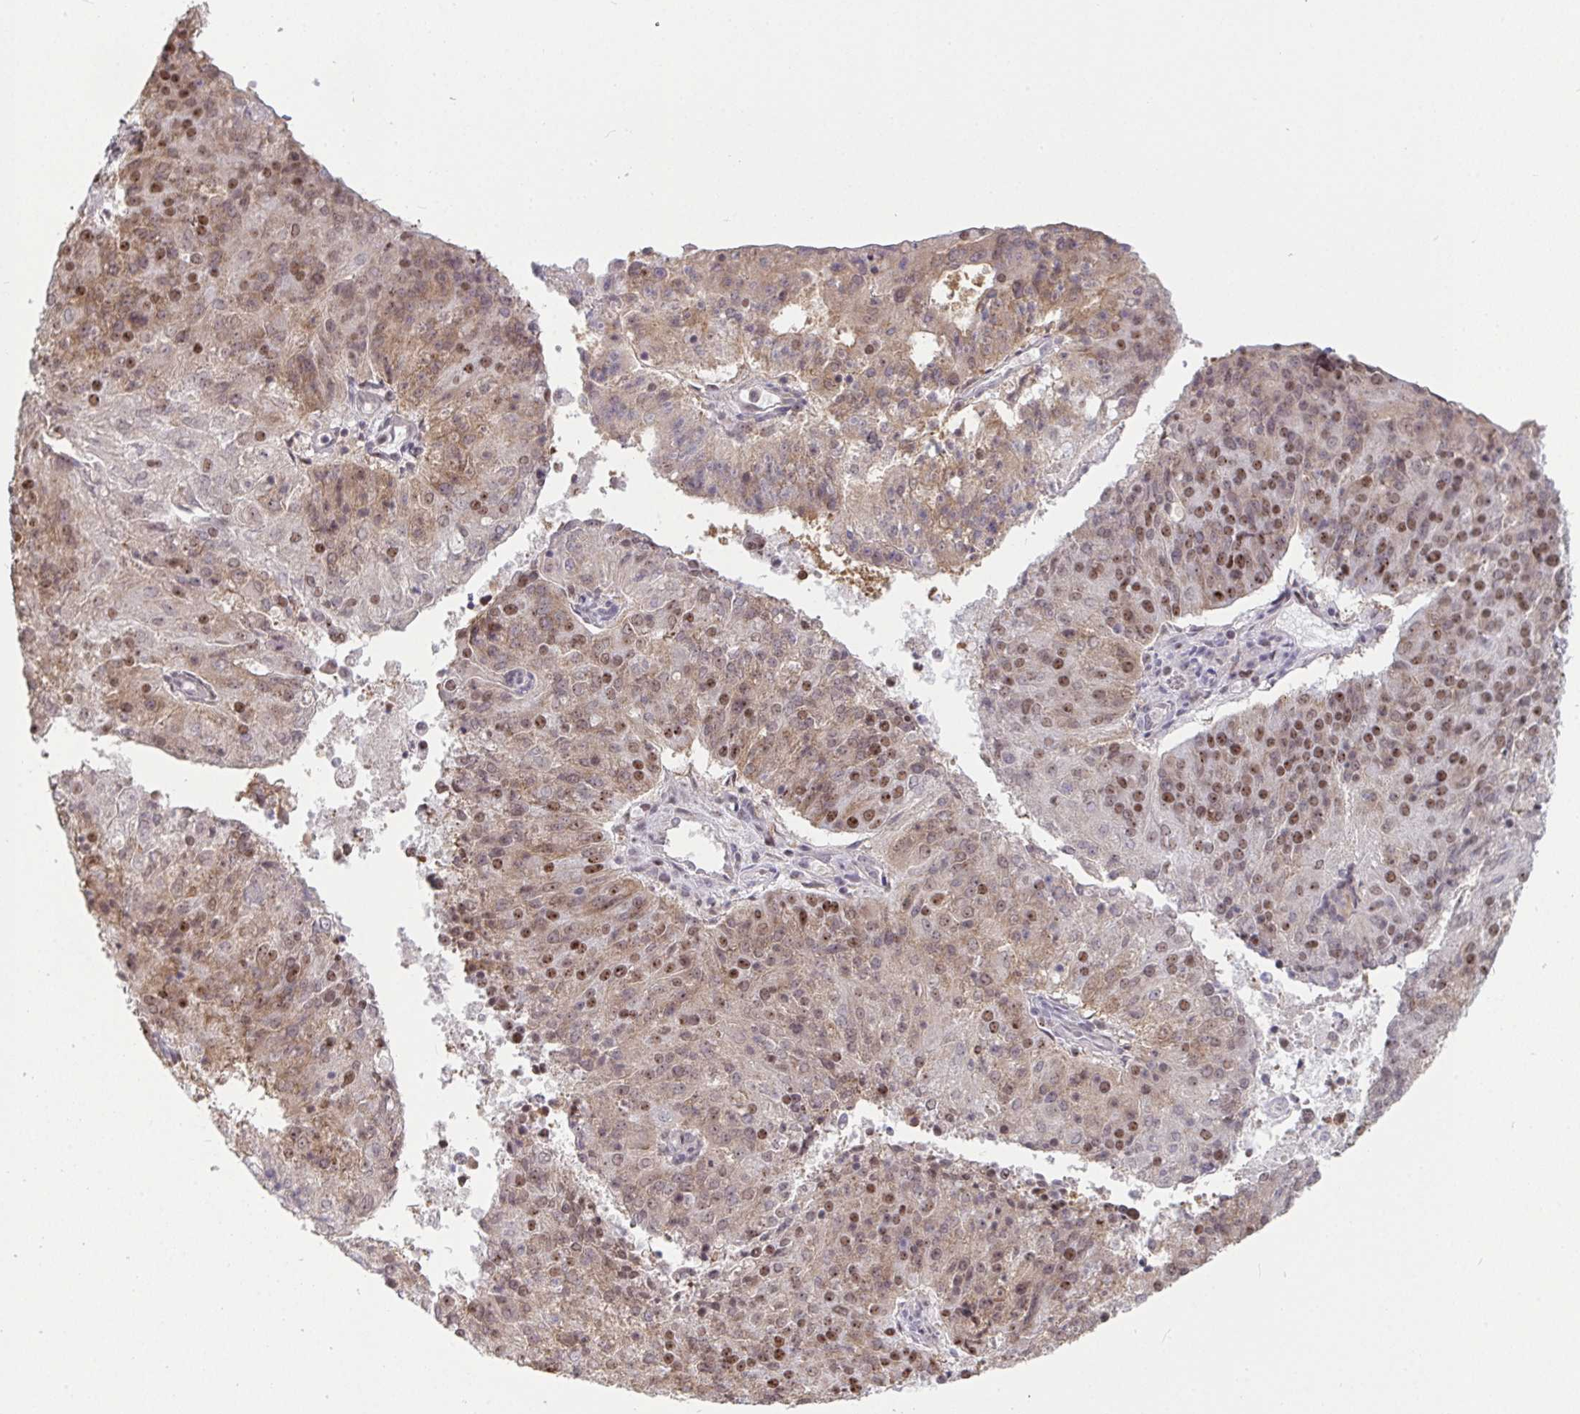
{"staining": {"intensity": "moderate", "quantity": ">75%", "location": "cytoplasmic/membranous,nuclear"}, "tissue": "endometrial cancer", "cell_type": "Tumor cells", "image_type": "cancer", "snomed": [{"axis": "morphology", "description": "Adenocarcinoma, NOS"}, {"axis": "topography", "description": "Endometrium"}], "caption": "Human endometrial cancer stained with a brown dye displays moderate cytoplasmic/membranous and nuclear positive positivity in approximately >75% of tumor cells.", "gene": "SUPT16H", "patient": {"sex": "female", "age": 82}}